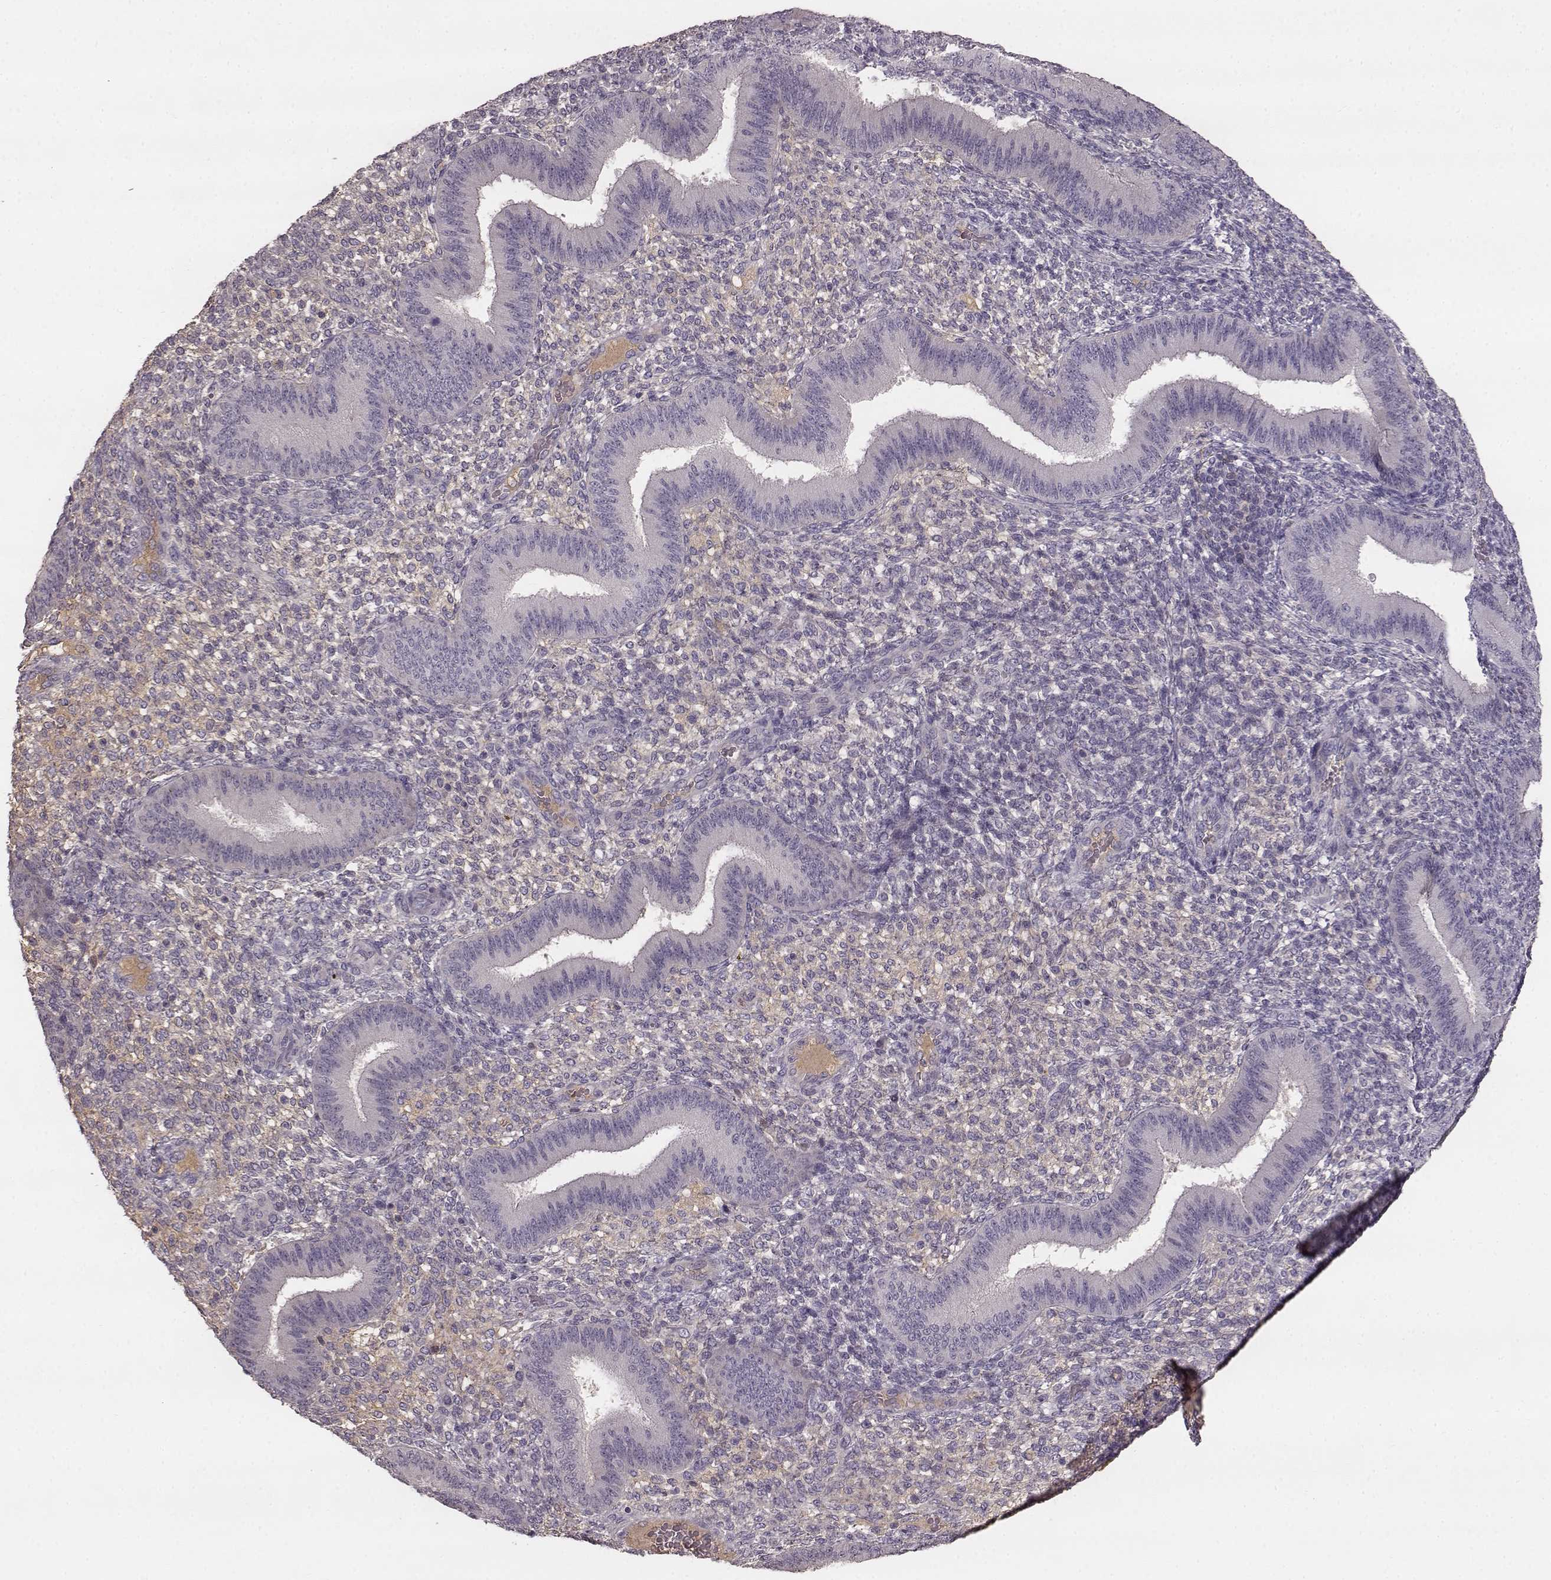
{"staining": {"intensity": "negative", "quantity": "none", "location": "none"}, "tissue": "endometrium", "cell_type": "Cells in endometrial stroma", "image_type": "normal", "snomed": [{"axis": "morphology", "description": "Normal tissue, NOS"}, {"axis": "topography", "description": "Endometrium"}], "caption": "The photomicrograph displays no staining of cells in endometrial stroma in unremarkable endometrium.", "gene": "YJEFN3", "patient": {"sex": "female", "age": 39}}